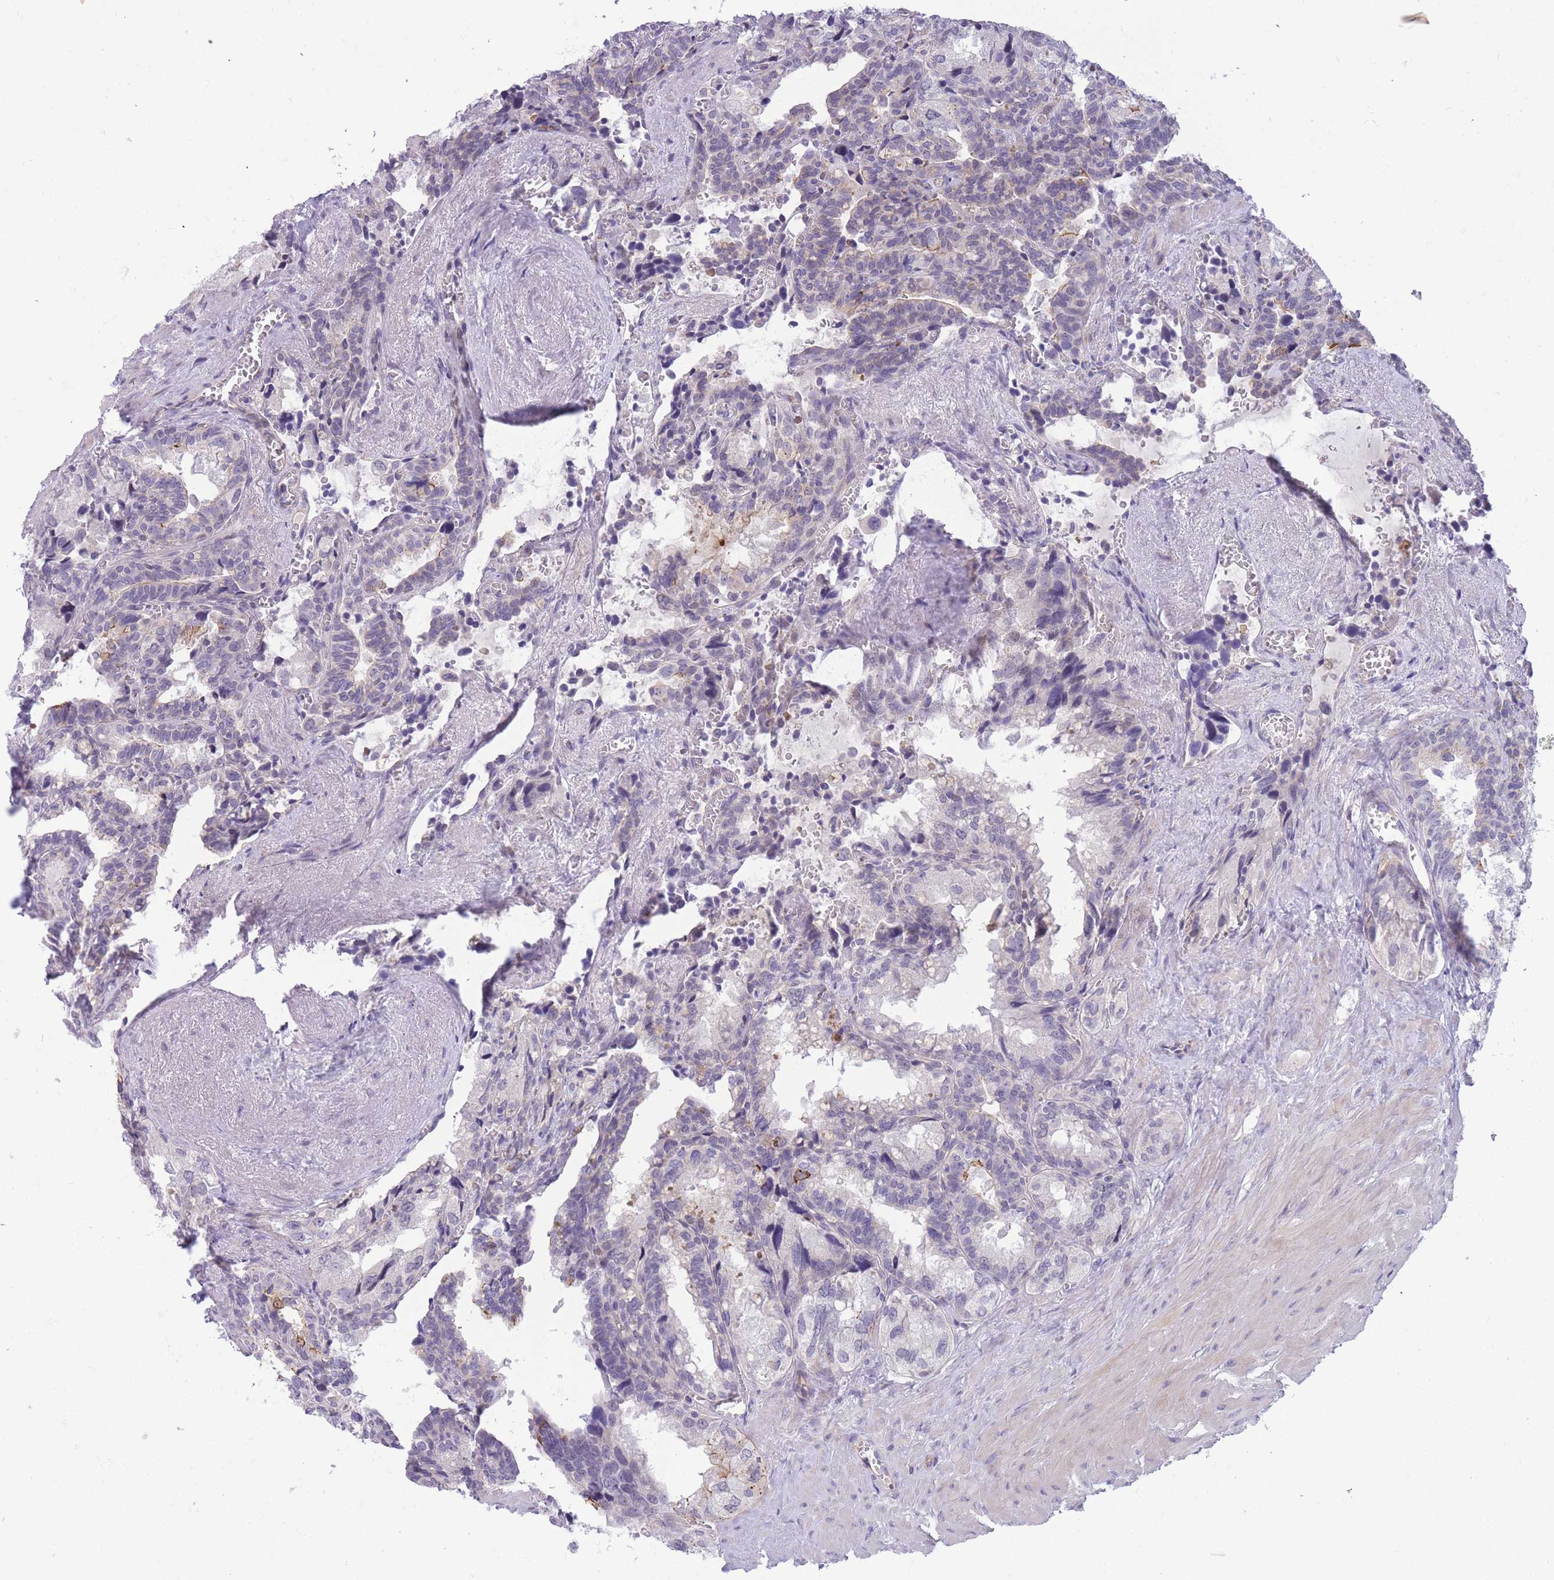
{"staining": {"intensity": "negative", "quantity": "none", "location": "none"}, "tissue": "seminal vesicle", "cell_type": "Glandular cells", "image_type": "normal", "snomed": [{"axis": "morphology", "description": "Normal tissue, NOS"}, {"axis": "topography", "description": "Seminal veicle"}], "caption": "Immunohistochemical staining of normal human seminal vesicle demonstrates no significant positivity in glandular cells.", "gene": "PRR23A", "patient": {"sex": "male", "age": 68}}